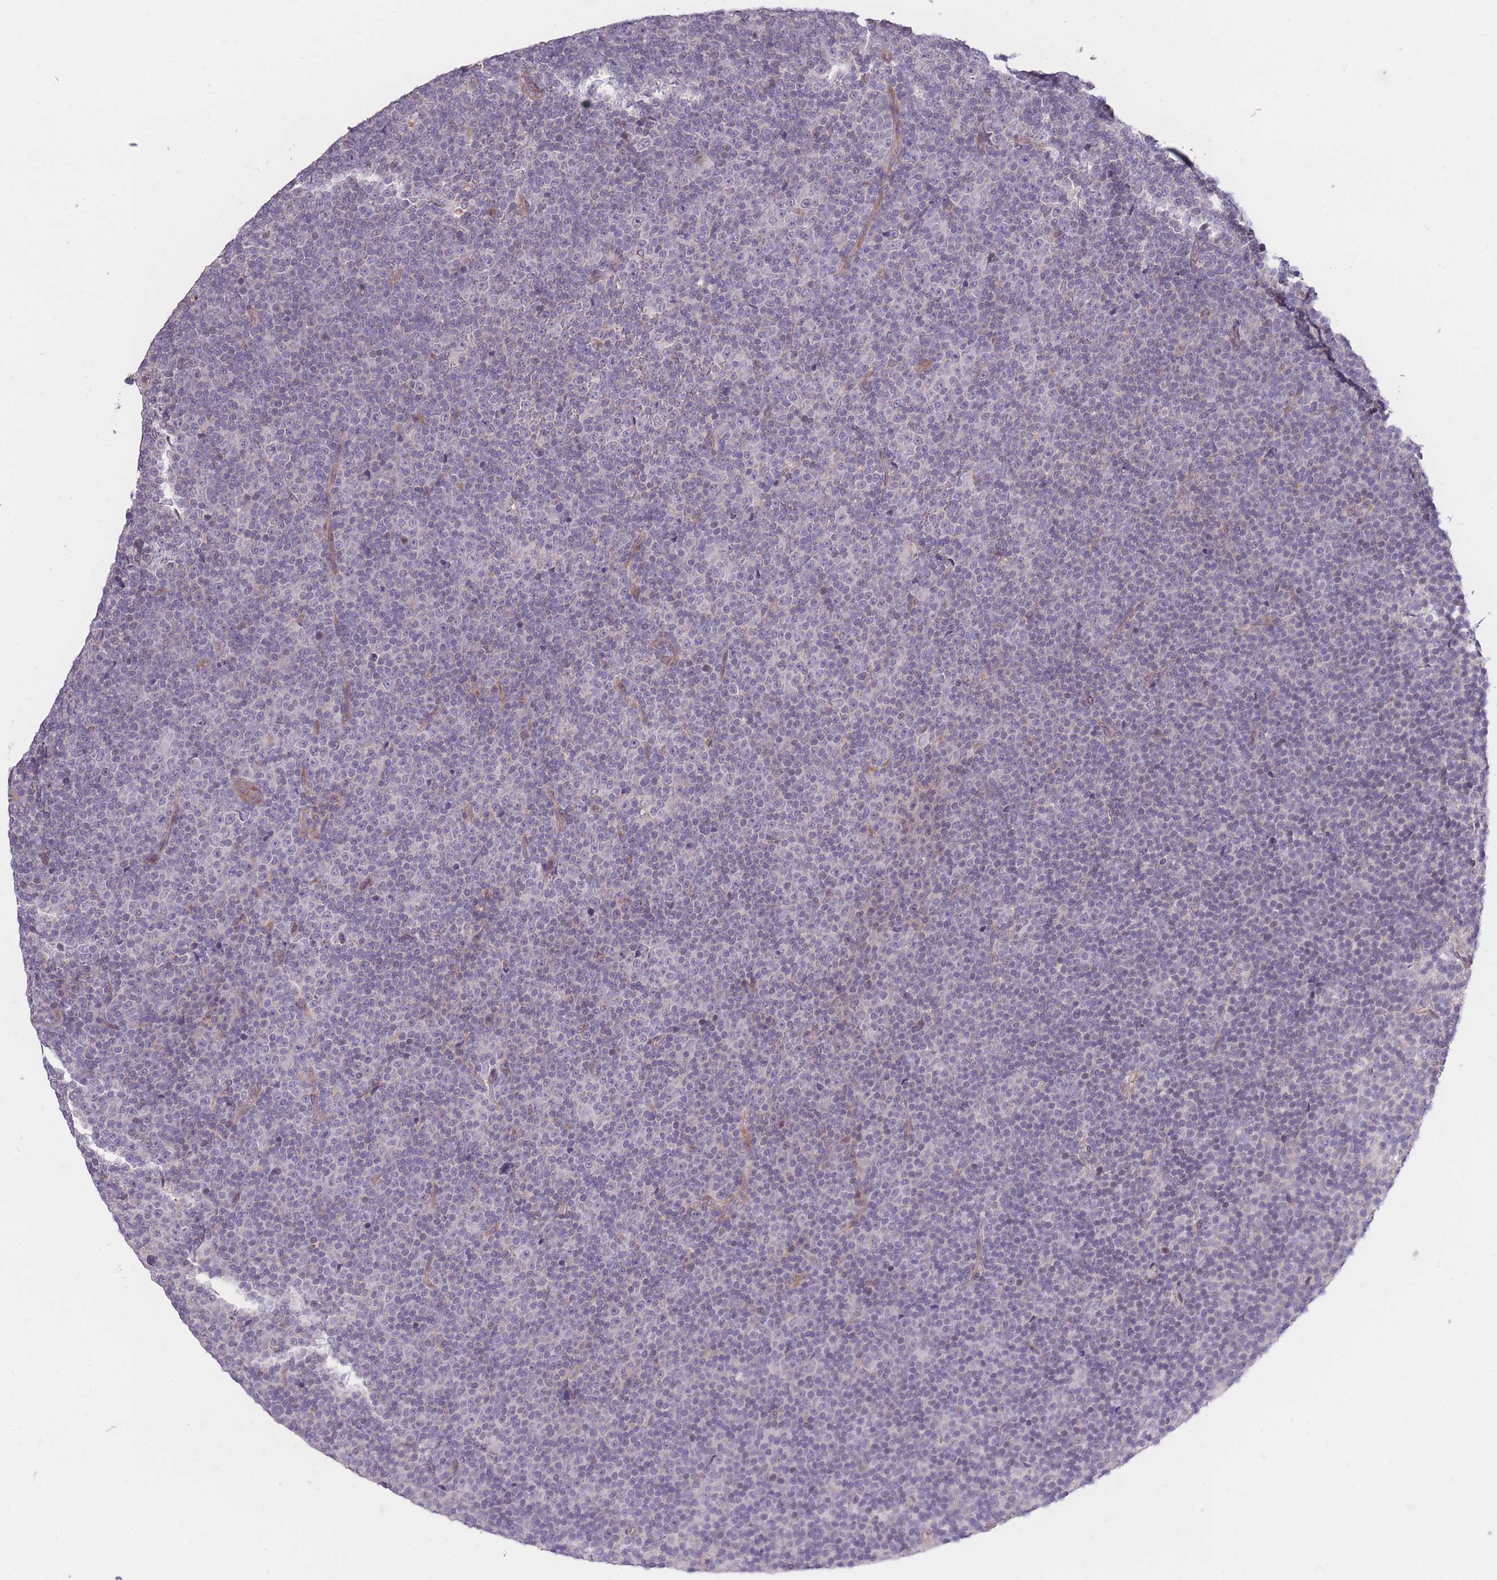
{"staining": {"intensity": "negative", "quantity": "none", "location": "none"}, "tissue": "lymphoma", "cell_type": "Tumor cells", "image_type": "cancer", "snomed": [{"axis": "morphology", "description": "Malignant lymphoma, non-Hodgkin's type, Low grade"}, {"axis": "topography", "description": "Lymph node"}], "caption": "This photomicrograph is of lymphoma stained with immunohistochemistry (IHC) to label a protein in brown with the nuclei are counter-stained blue. There is no staining in tumor cells.", "gene": "CCNQ", "patient": {"sex": "female", "age": 67}}